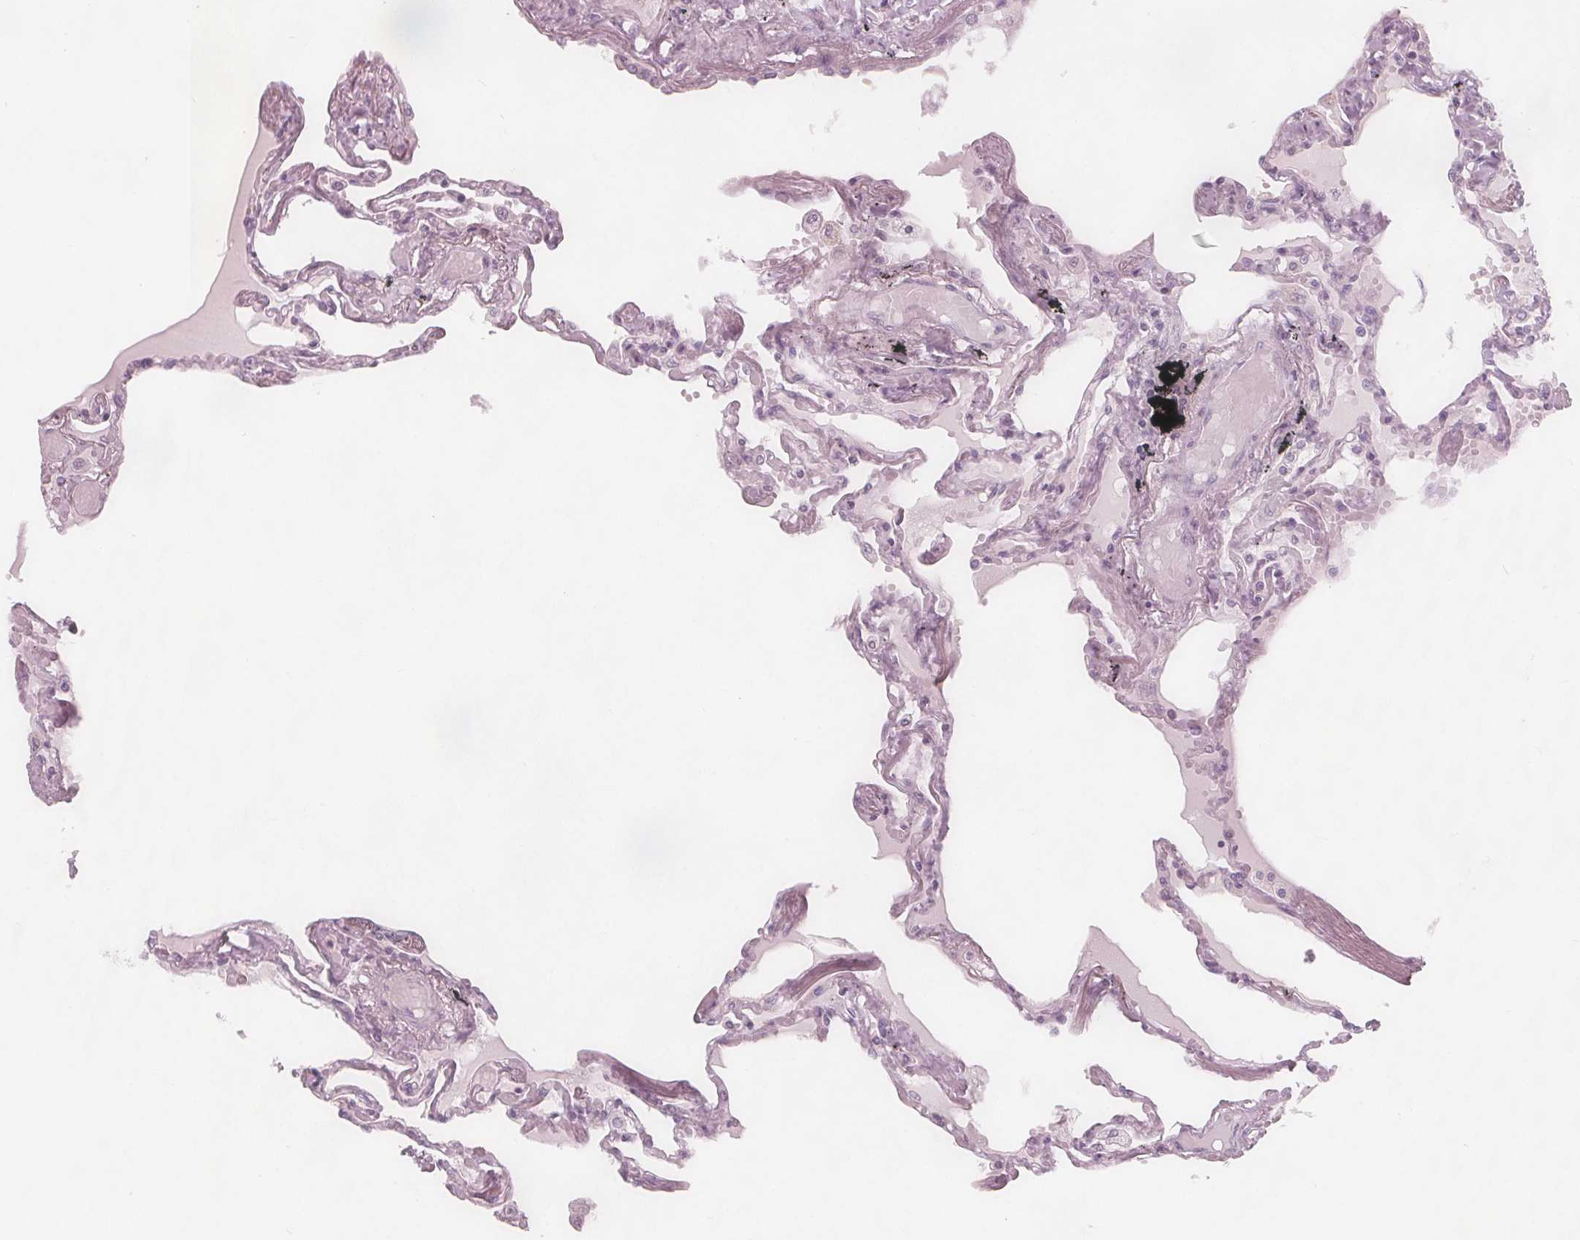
{"staining": {"intensity": "negative", "quantity": "none", "location": "none"}, "tissue": "lung", "cell_type": "Alveolar cells", "image_type": "normal", "snomed": [{"axis": "morphology", "description": "Normal tissue, NOS"}, {"axis": "morphology", "description": "Adenocarcinoma, NOS"}, {"axis": "topography", "description": "Cartilage tissue"}, {"axis": "topography", "description": "Lung"}], "caption": "The photomicrograph displays no significant expression in alveolar cells of lung. The staining is performed using DAB (3,3'-diaminobenzidine) brown chromogen with nuclei counter-stained in using hematoxylin.", "gene": "BRSK1", "patient": {"sex": "female", "age": 67}}